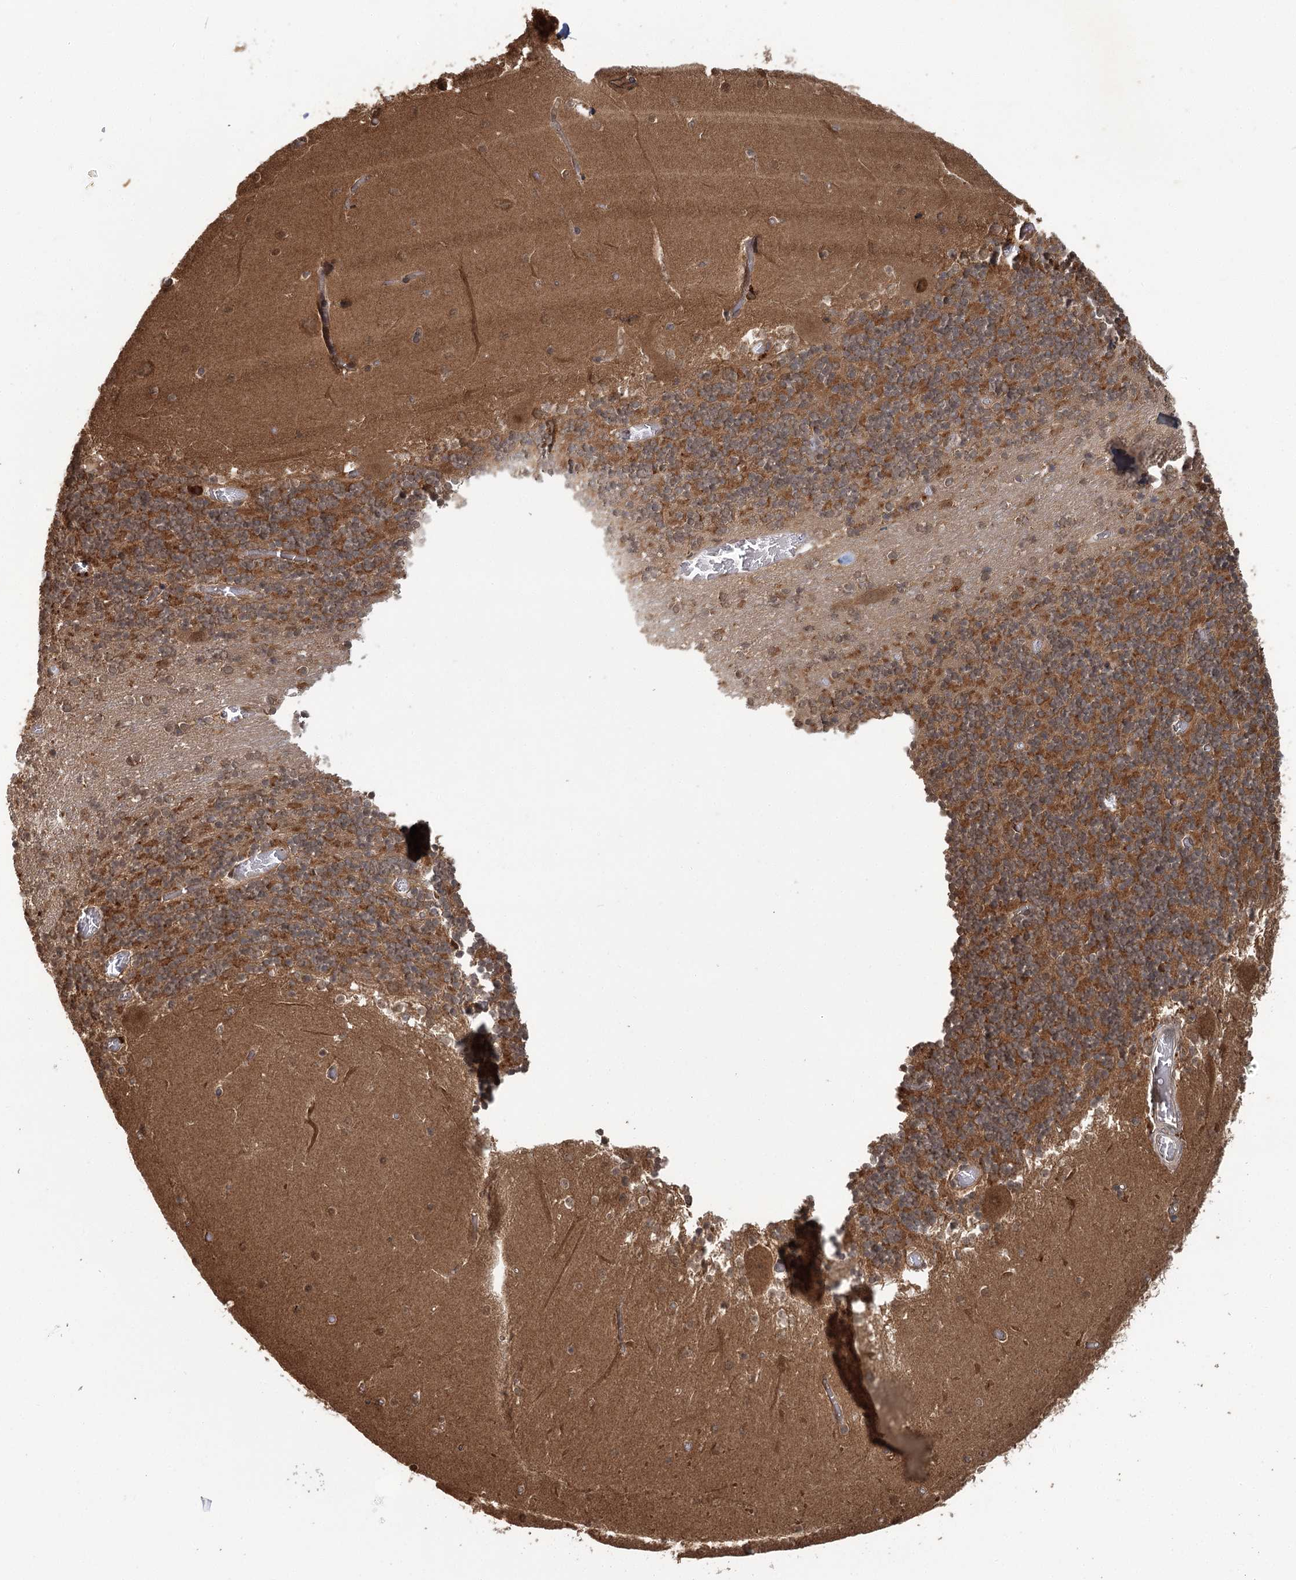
{"staining": {"intensity": "moderate", "quantity": "25%-75%", "location": "cytoplasmic/membranous"}, "tissue": "cerebellum", "cell_type": "Cells in granular layer", "image_type": "normal", "snomed": [{"axis": "morphology", "description": "Normal tissue, NOS"}, {"axis": "topography", "description": "Cerebellum"}], "caption": "A brown stain labels moderate cytoplasmic/membranous expression of a protein in cells in granular layer of benign human cerebellum. (IHC, brightfield microscopy, high magnification).", "gene": "N6AMT1", "patient": {"sex": "female", "age": 28}}